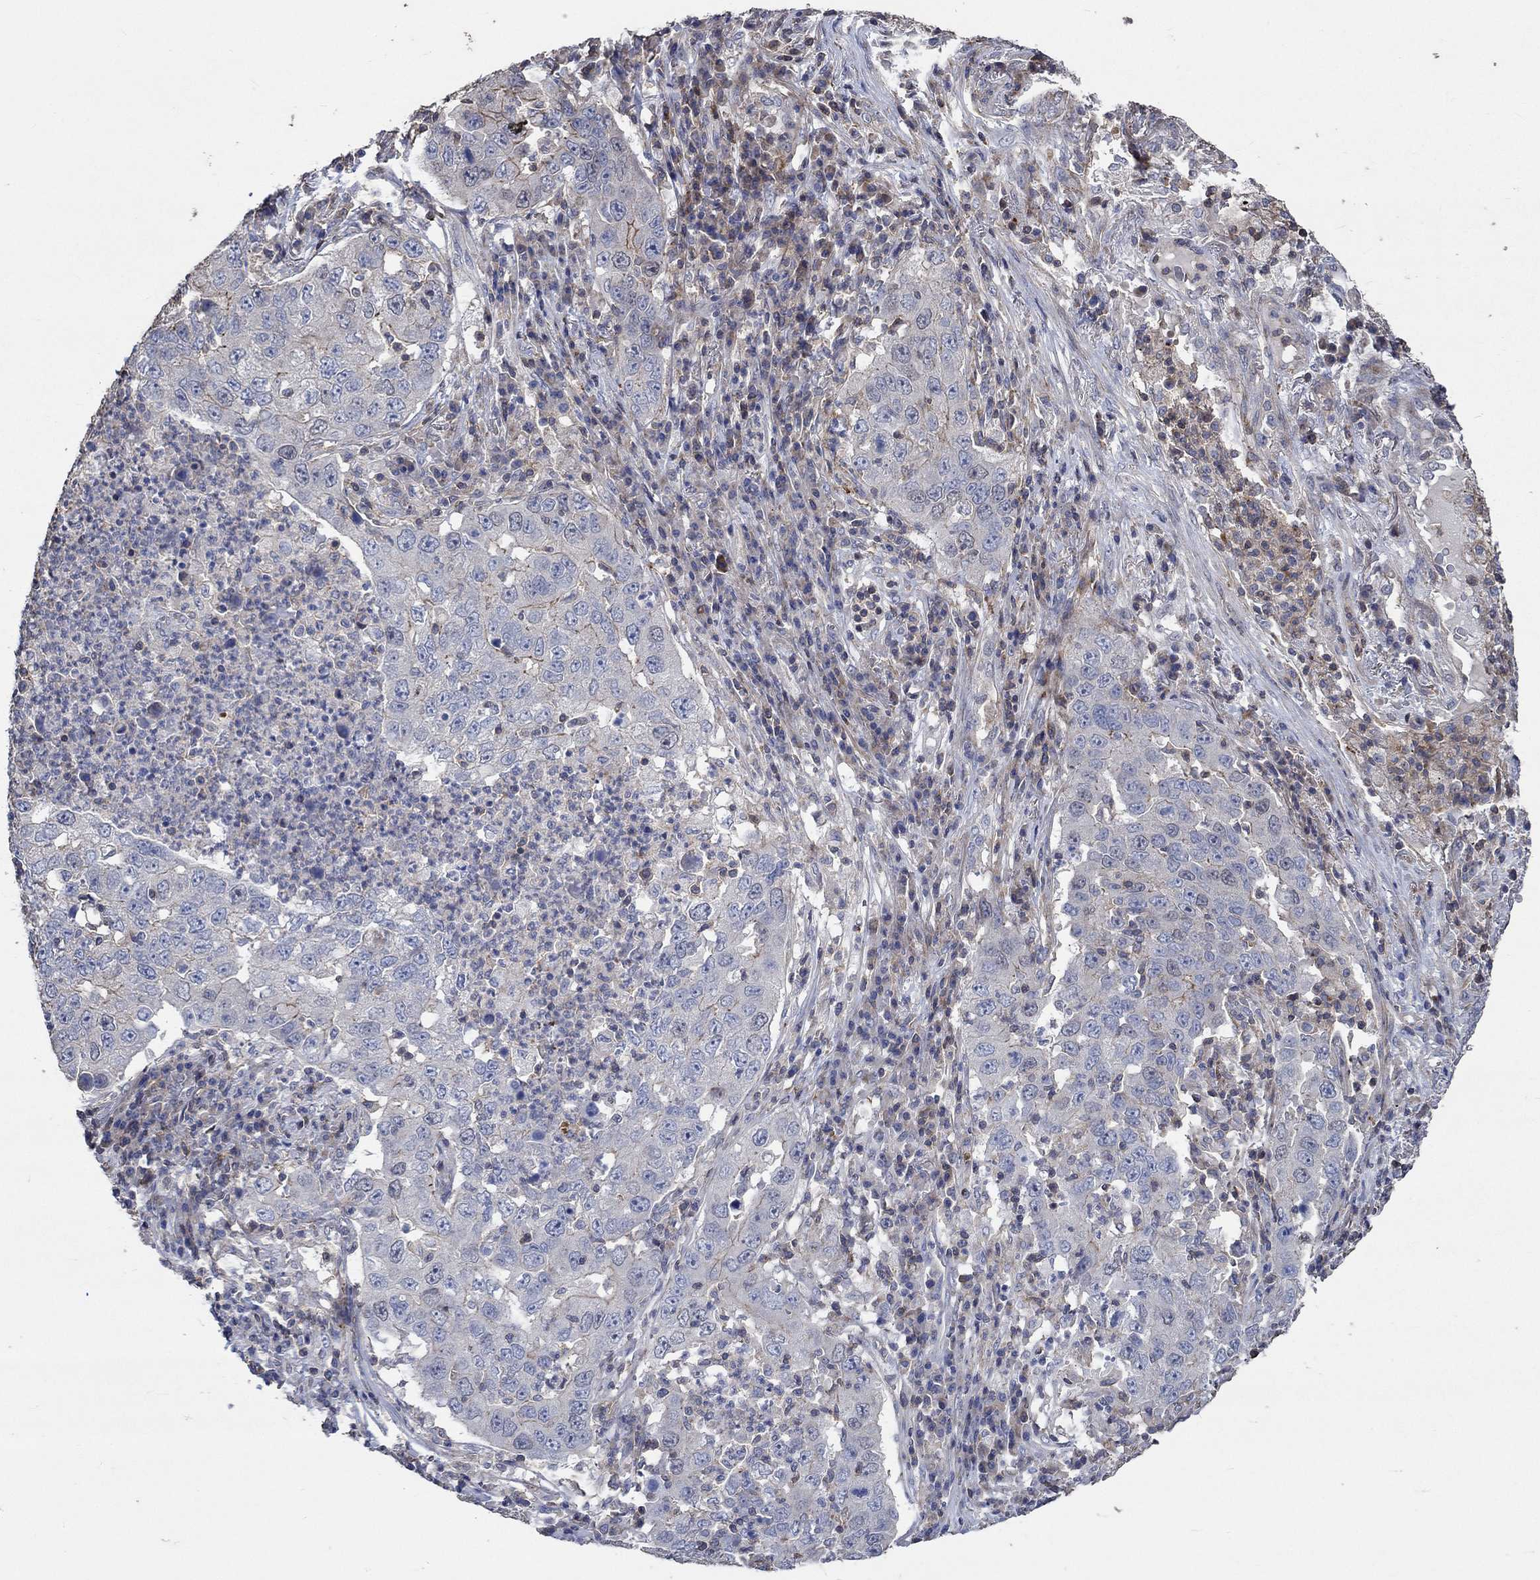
{"staining": {"intensity": "moderate", "quantity": "<25%", "location": "cytoplasmic/membranous"}, "tissue": "lung cancer", "cell_type": "Tumor cells", "image_type": "cancer", "snomed": [{"axis": "morphology", "description": "Adenocarcinoma, NOS"}, {"axis": "topography", "description": "Lung"}], "caption": "Adenocarcinoma (lung) stained for a protein (brown) shows moderate cytoplasmic/membranous positive expression in approximately <25% of tumor cells.", "gene": "TNFAIP8L3", "patient": {"sex": "male", "age": 73}}